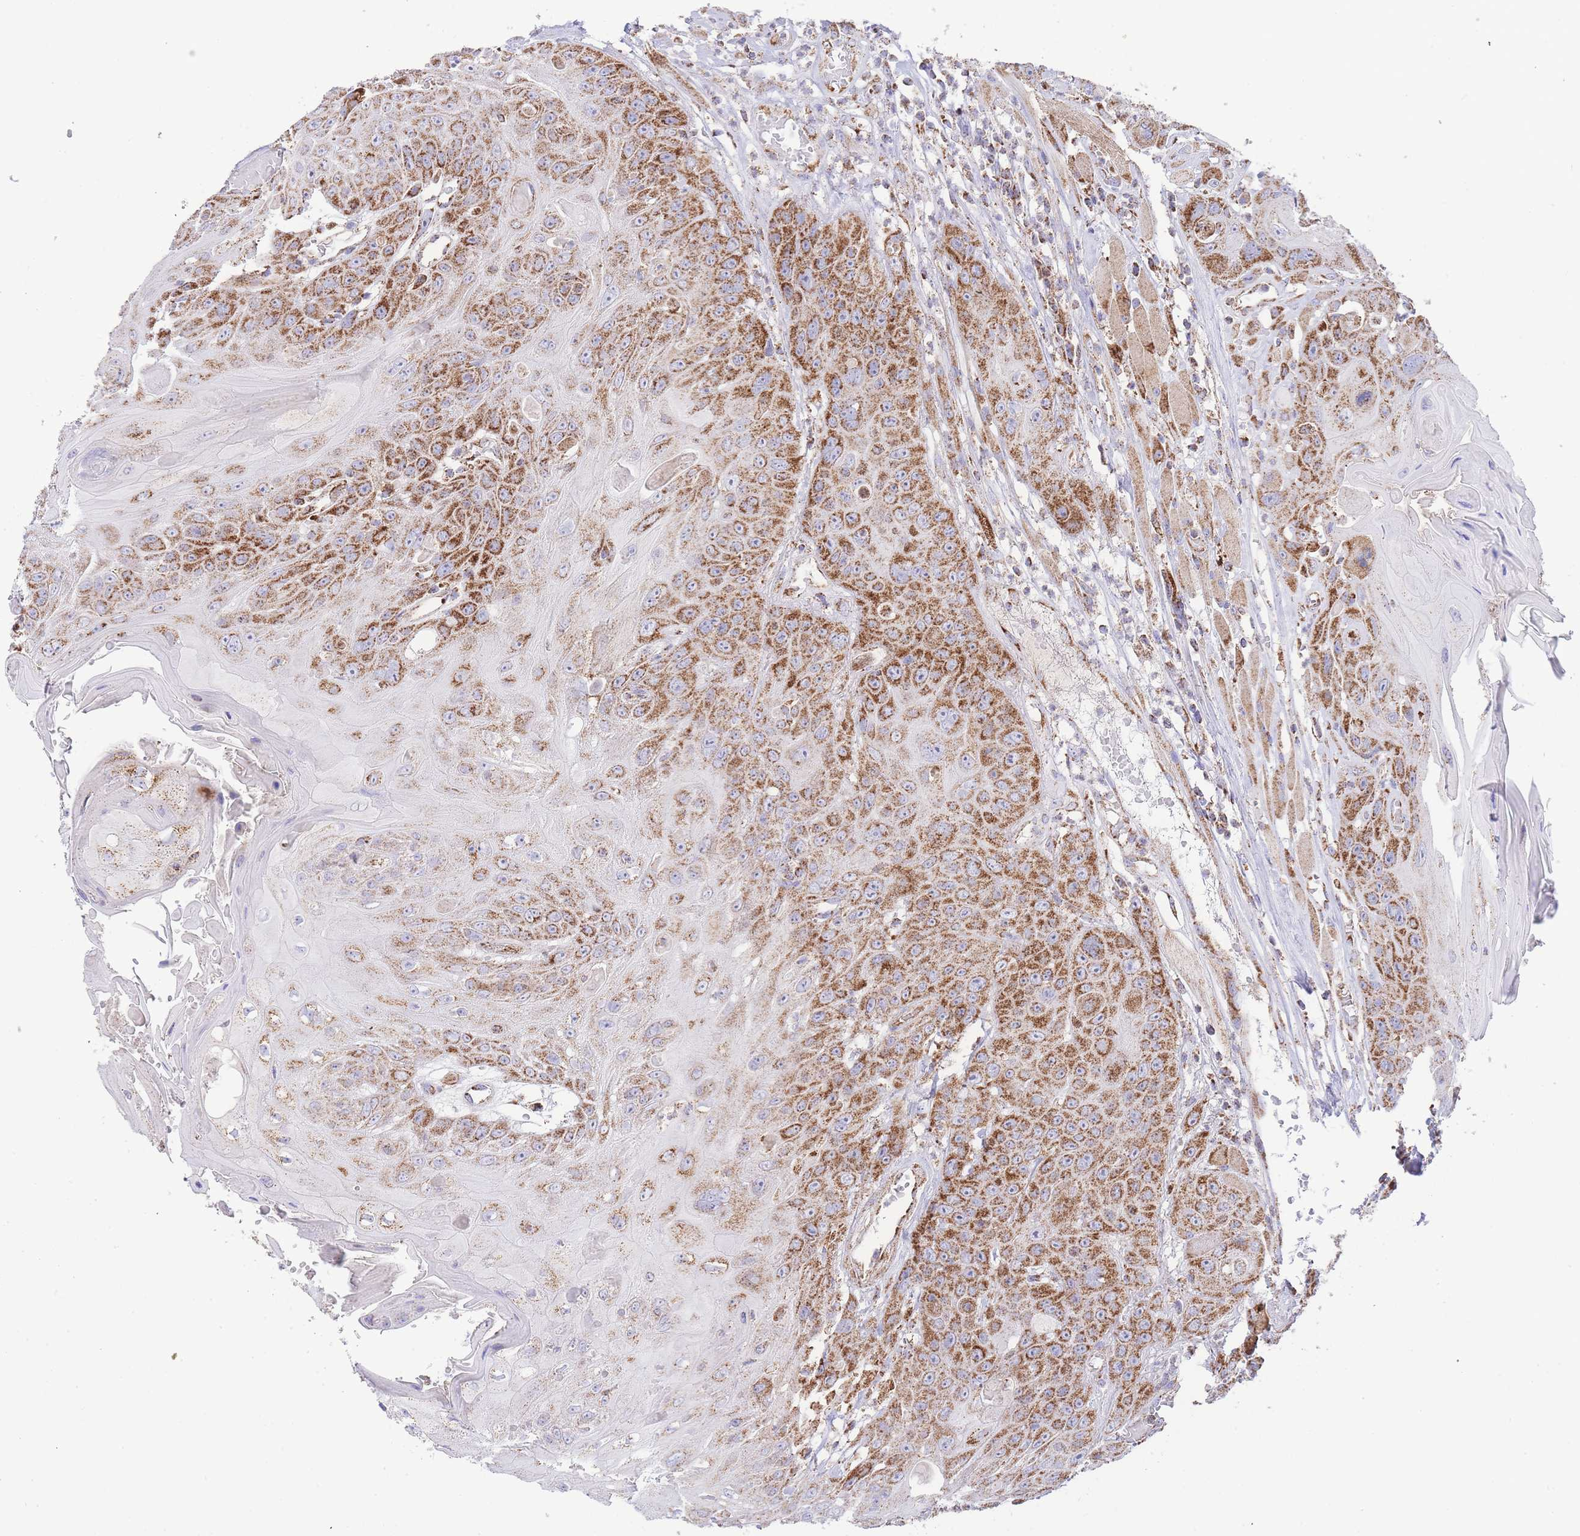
{"staining": {"intensity": "moderate", "quantity": ">75%", "location": "cytoplasmic/membranous"}, "tissue": "head and neck cancer", "cell_type": "Tumor cells", "image_type": "cancer", "snomed": [{"axis": "morphology", "description": "Squamous cell carcinoma, NOS"}, {"axis": "topography", "description": "Head-Neck"}], "caption": "Moderate cytoplasmic/membranous positivity for a protein is seen in approximately >75% of tumor cells of squamous cell carcinoma (head and neck) using immunohistochemistry.", "gene": "GSTM1", "patient": {"sex": "female", "age": 59}}